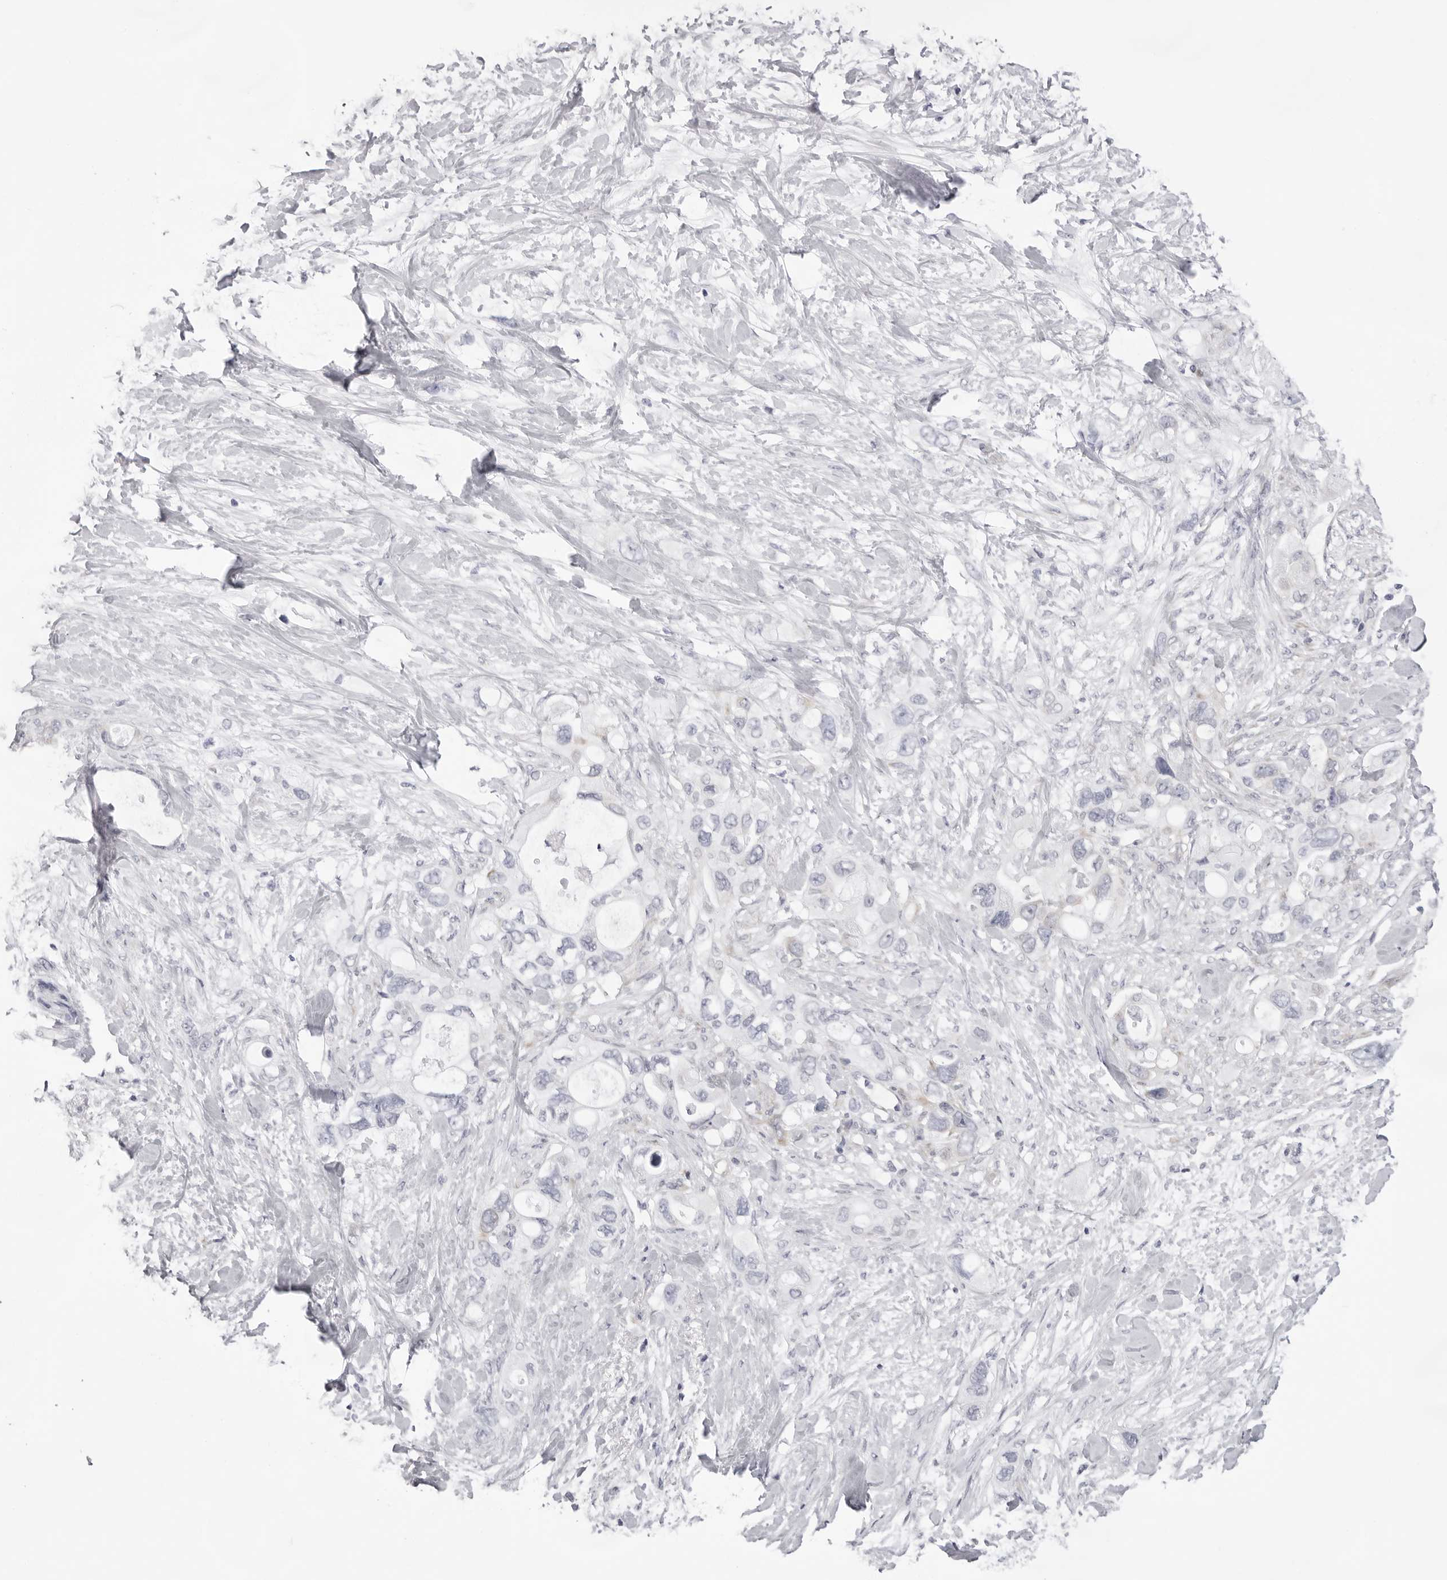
{"staining": {"intensity": "negative", "quantity": "none", "location": "none"}, "tissue": "pancreatic cancer", "cell_type": "Tumor cells", "image_type": "cancer", "snomed": [{"axis": "morphology", "description": "Adenocarcinoma, NOS"}, {"axis": "topography", "description": "Pancreas"}], "caption": "The immunohistochemistry (IHC) photomicrograph has no significant positivity in tumor cells of pancreatic cancer (adenocarcinoma) tissue.", "gene": "SMIM2", "patient": {"sex": "female", "age": 56}}